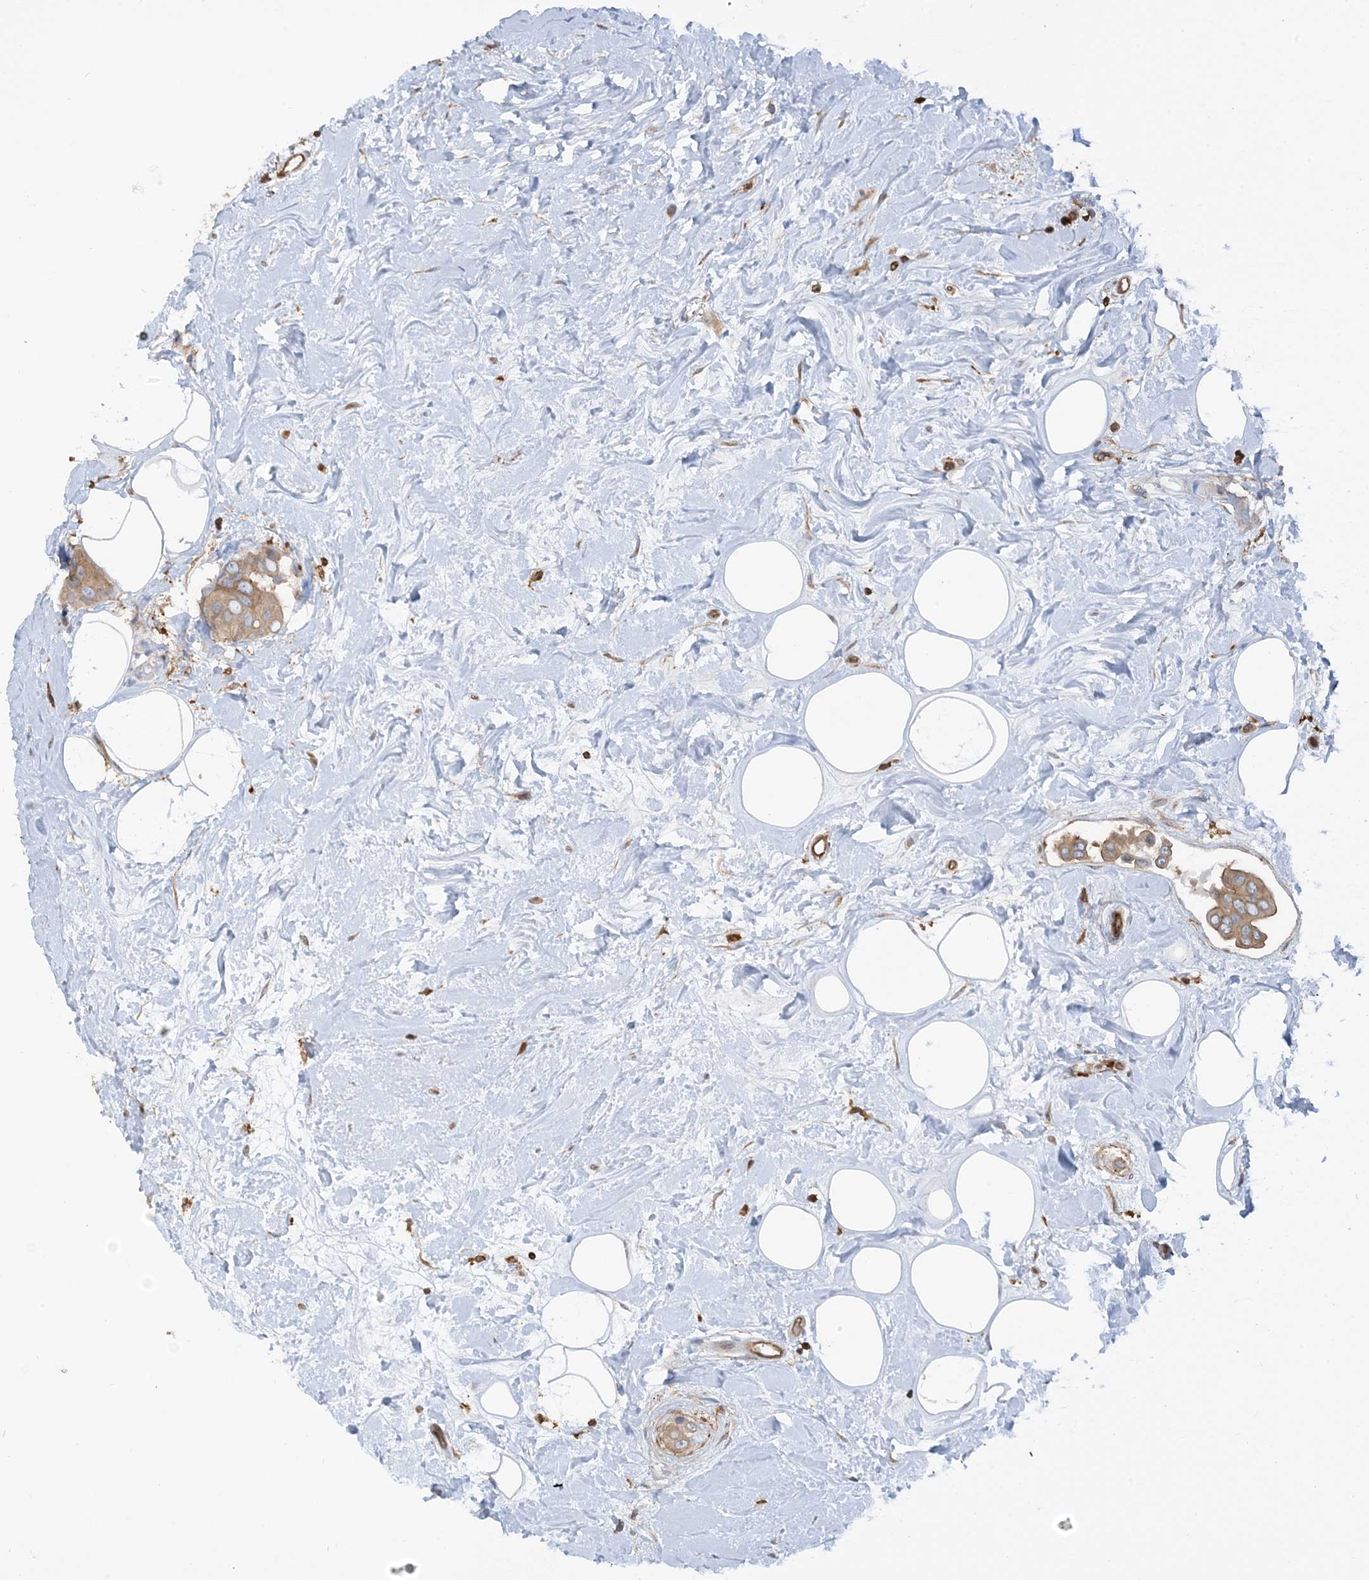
{"staining": {"intensity": "weak", "quantity": ">75%", "location": "cytoplasmic/membranous"}, "tissue": "breast cancer", "cell_type": "Tumor cells", "image_type": "cancer", "snomed": [{"axis": "morphology", "description": "Normal tissue, NOS"}, {"axis": "morphology", "description": "Duct carcinoma"}, {"axis": "topography", "description": "Breast"}], "caption": "The micrograph demonstrates immunohistochemical staining of intraductal carcinoma (breast). There is weak cytoplasmic/membranous staining is identified in approximately >75% of tumor cells.", "gene": "CAPZB", "patient": {"sex": "female", "age": 39}}